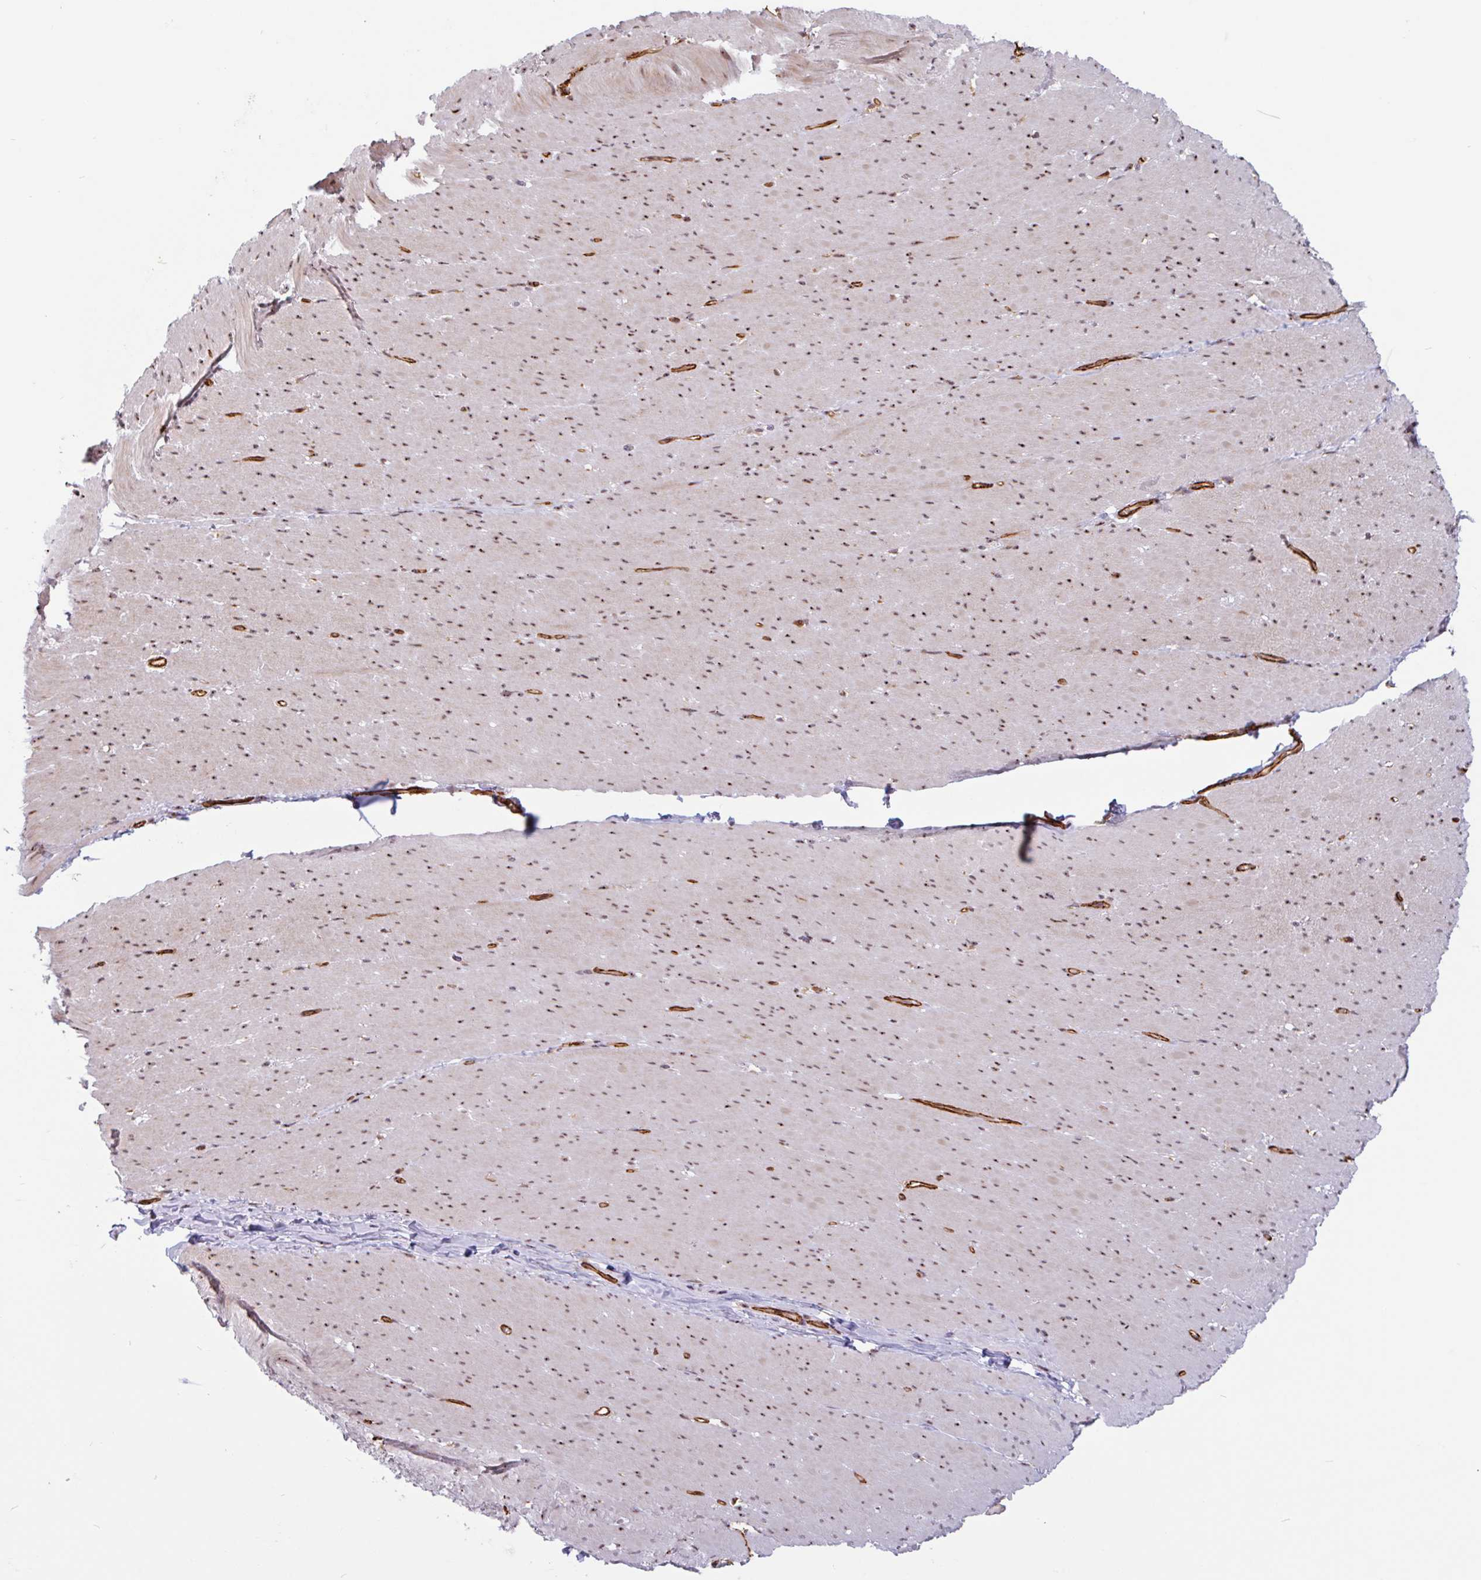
{"staining": {"intensity": "moderate", "quantity": "25%-75%", "location": "nuclear"}, "tissue": "smooth muscle", "cell_type": "Smooth muscle cells", "image_type": "normal", "snomed": [{"axis": "morphology", "description": "Normal tissue, NOS"}, {"axis": "topography", "description": "Smooth muscle"}, {"axis": "topography", "description": "Rectum"}], "caption": "Immunohistochemistry (DAB (3,3'-diaminobenzidine)) staining of unremarkable human smooth muscle shows moderate nuclear protein positivity in approximately 25%-75% of smooth muscle cells.", "gene": "ZNF689", "patient": {"sex": "male", "age": 53}}